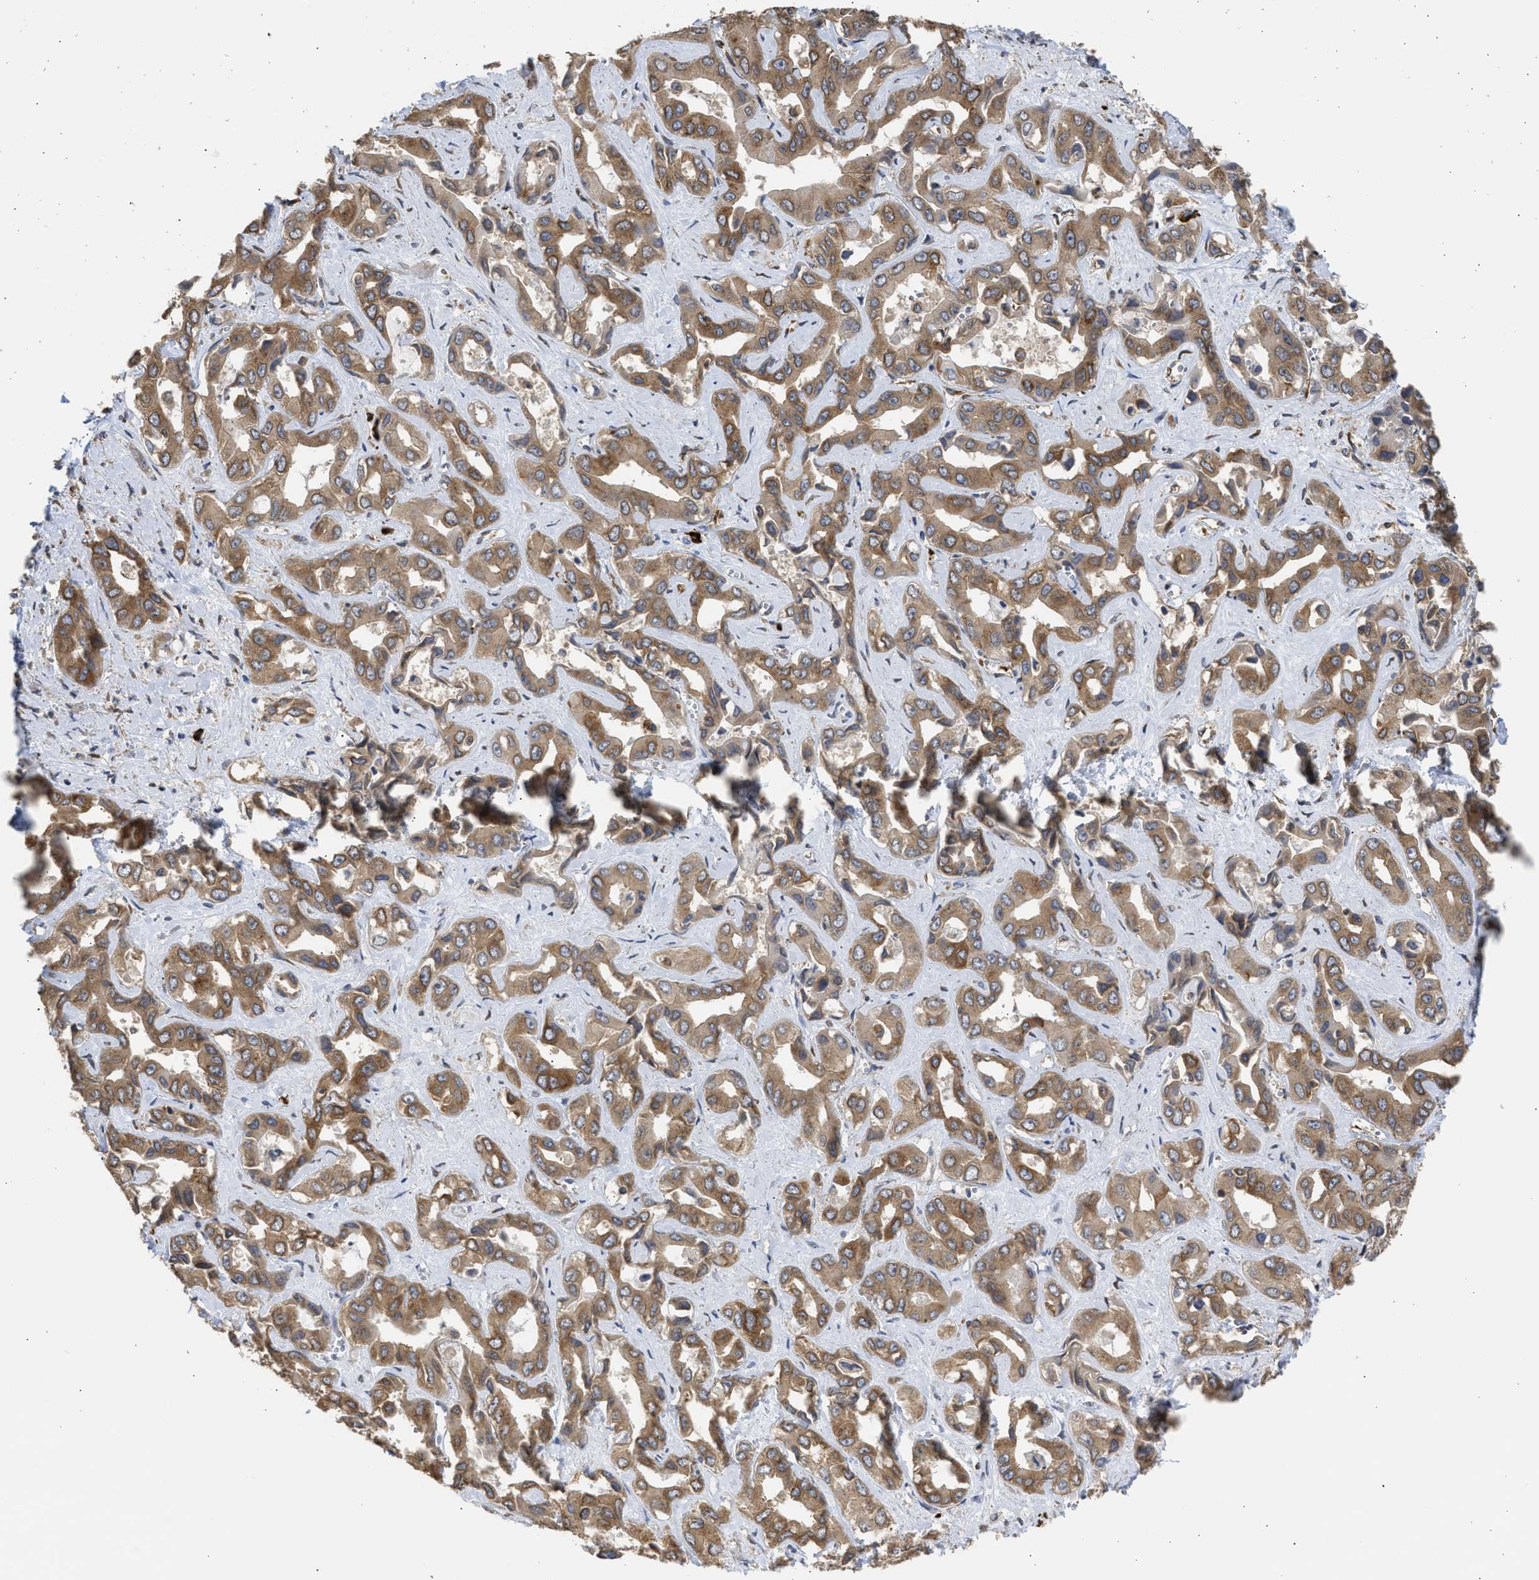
{"staining": {"intensity": "moderate", "quantity": ">75%", "location": "cytoplasmic/membranous"}, "tissue": "liver cancer", "cell_type": "Tumor cells", "image_type": "cancer", "snomed": [{"axis": "morphology", "description": "Cholangiocarcinoma"}, {"axis": "topography", "description": "Liver"}], "caption": "Immunohistochemistry (IHC) staining of cholangiocarcinoma (liver), which shows medium levels of moderate cytoplasmic/membranous expression in approximately >75% of tumor cells indicating moderate cytoplasmic/membranous protein positivity. The staining was performed using DAB (brown) for protein detection and nuclei were counterstained in hematoxylin (blue).", "gene": "DNAJC1", "patient": {"sex": "female", "age": 52}}